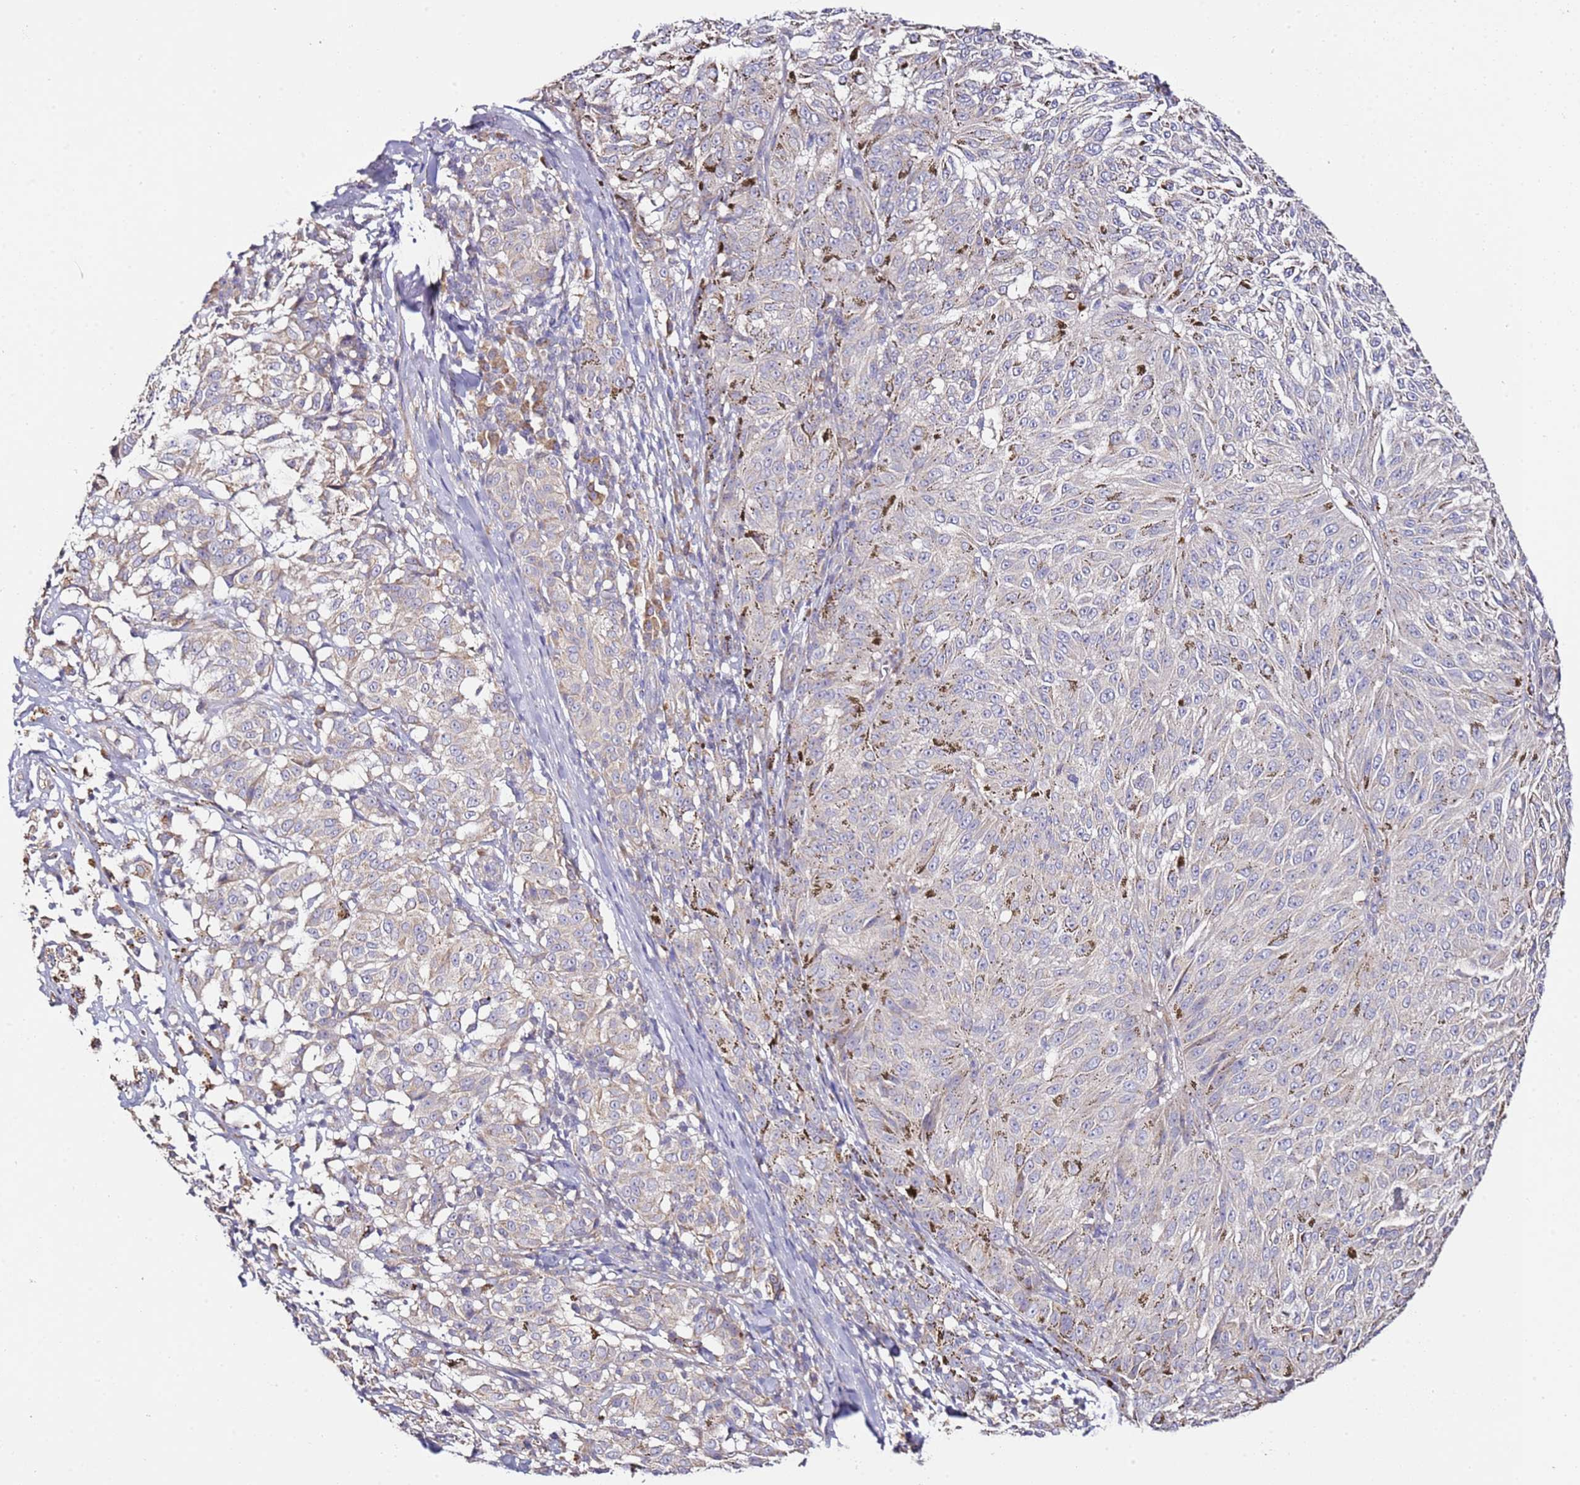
{"staining": {"intensity": "negative", "quantity": "none", "location": "none"}, "tissue": "melanoma", "cell_type": "Tumor cells", "image_type": "cancer", "snomed": [{"axis": "morphology", "description": "Malignant melanoma, NOS"}, {"axis": "topography", "description": "Skin"}], "caption": "Malignant melanoma was stained to show a protein in brown. There is no significant staining in tumor cells.", "gene": "OR2B11", "patient": {"sex": "female", "age": 72}}